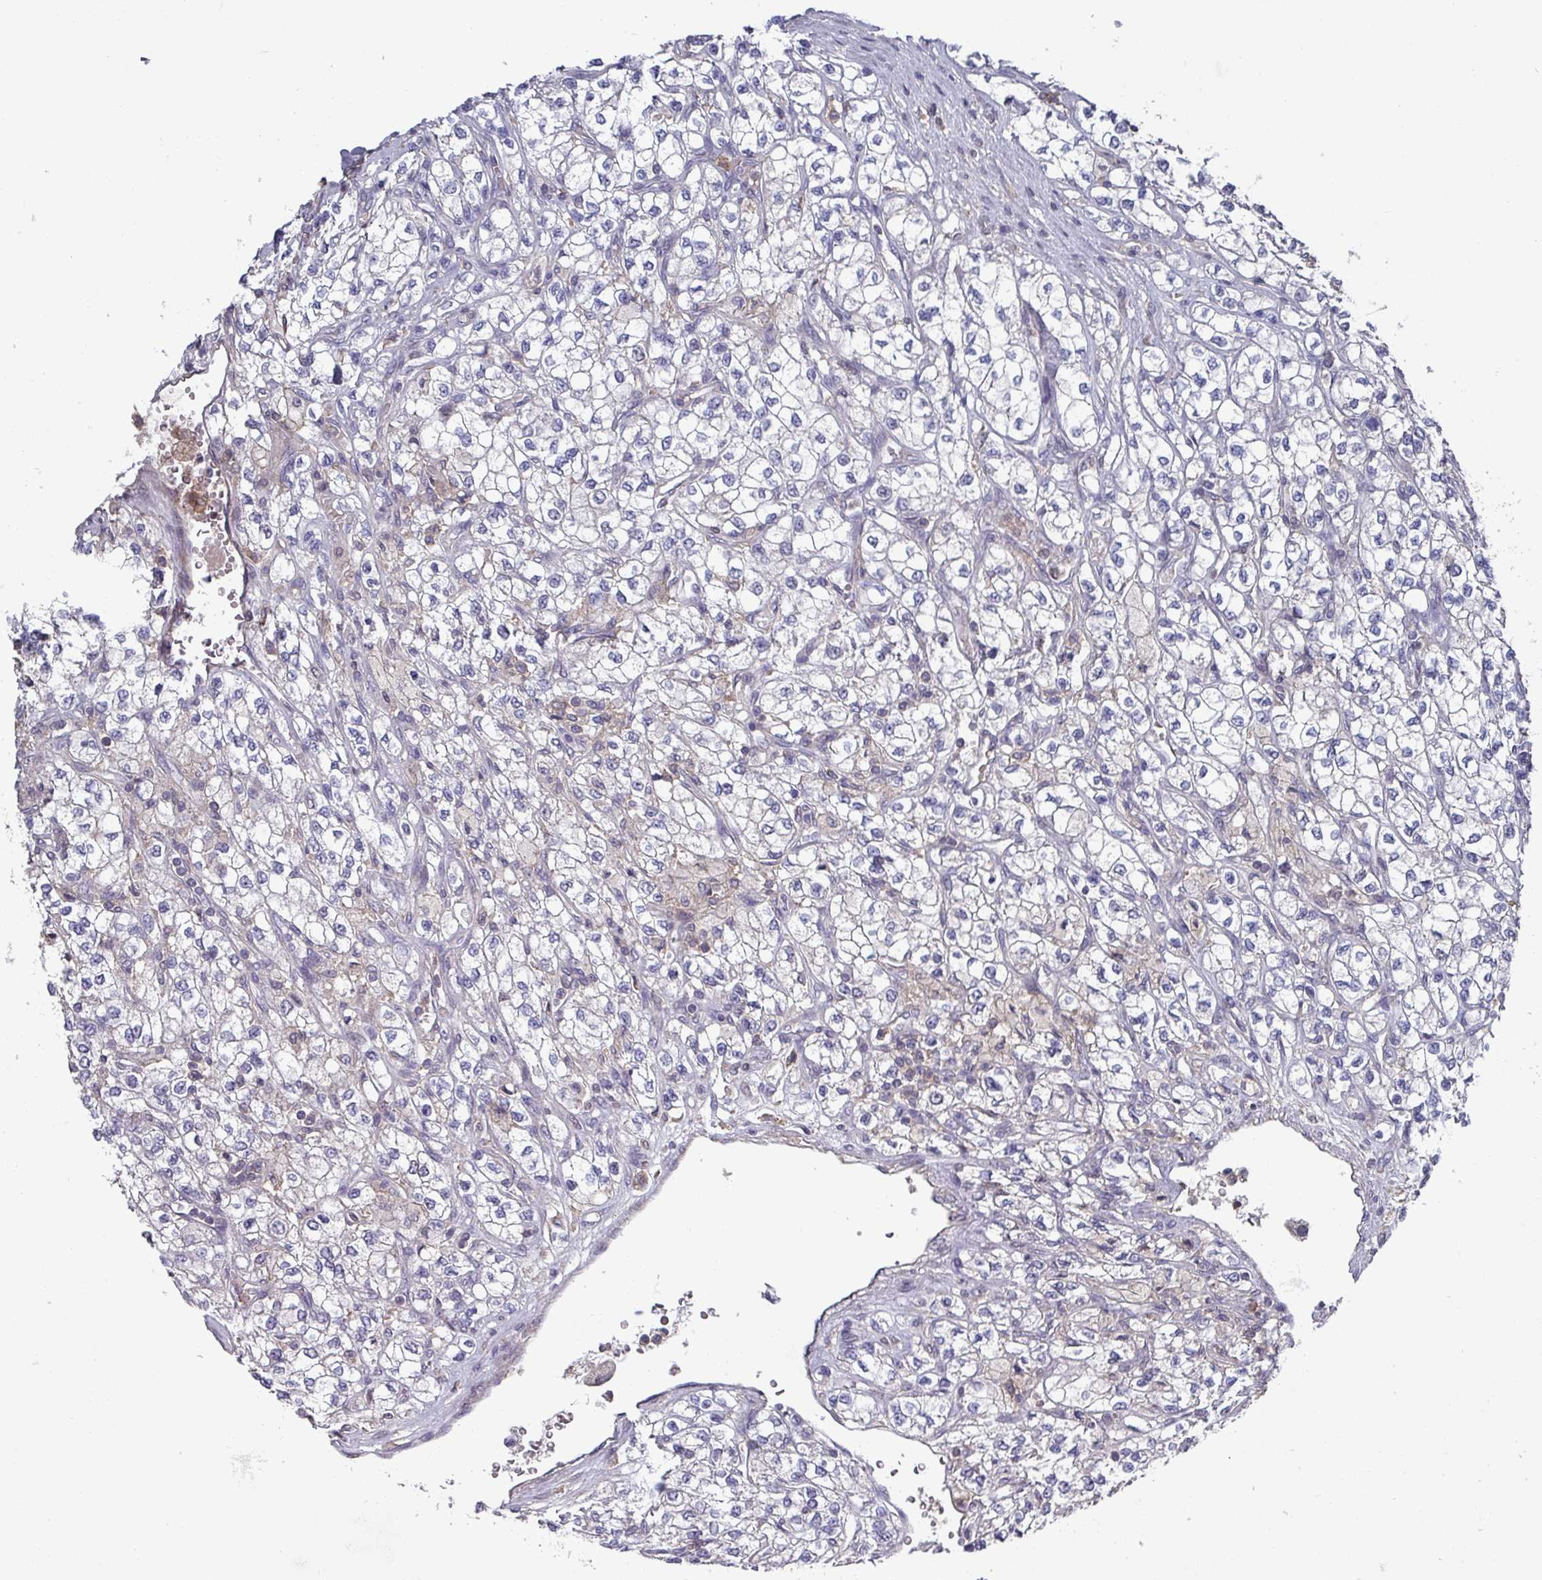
{"staining": {"intensity": "weak", "quantity": "<25%", "location": "cytoplasmic/membranous"}, "tissue": "renal cancer", "cell_type": "Tumor cells", "image_type": "cancer", "snomed": [{"axis": "morphology", "description": "Adenocarcinoma, NOS"}, {"axis": "topography", "description": "Kidney"}], "caption": "IHC of human renal adenocarcinoma demonstrates no positivity in tumor cells. (Brightfield microscopy of DAB immunohistochemistry (IHC) at high magnification).", "gene": "PRRX1", "patient": {"sex": "male", "age": 80}}